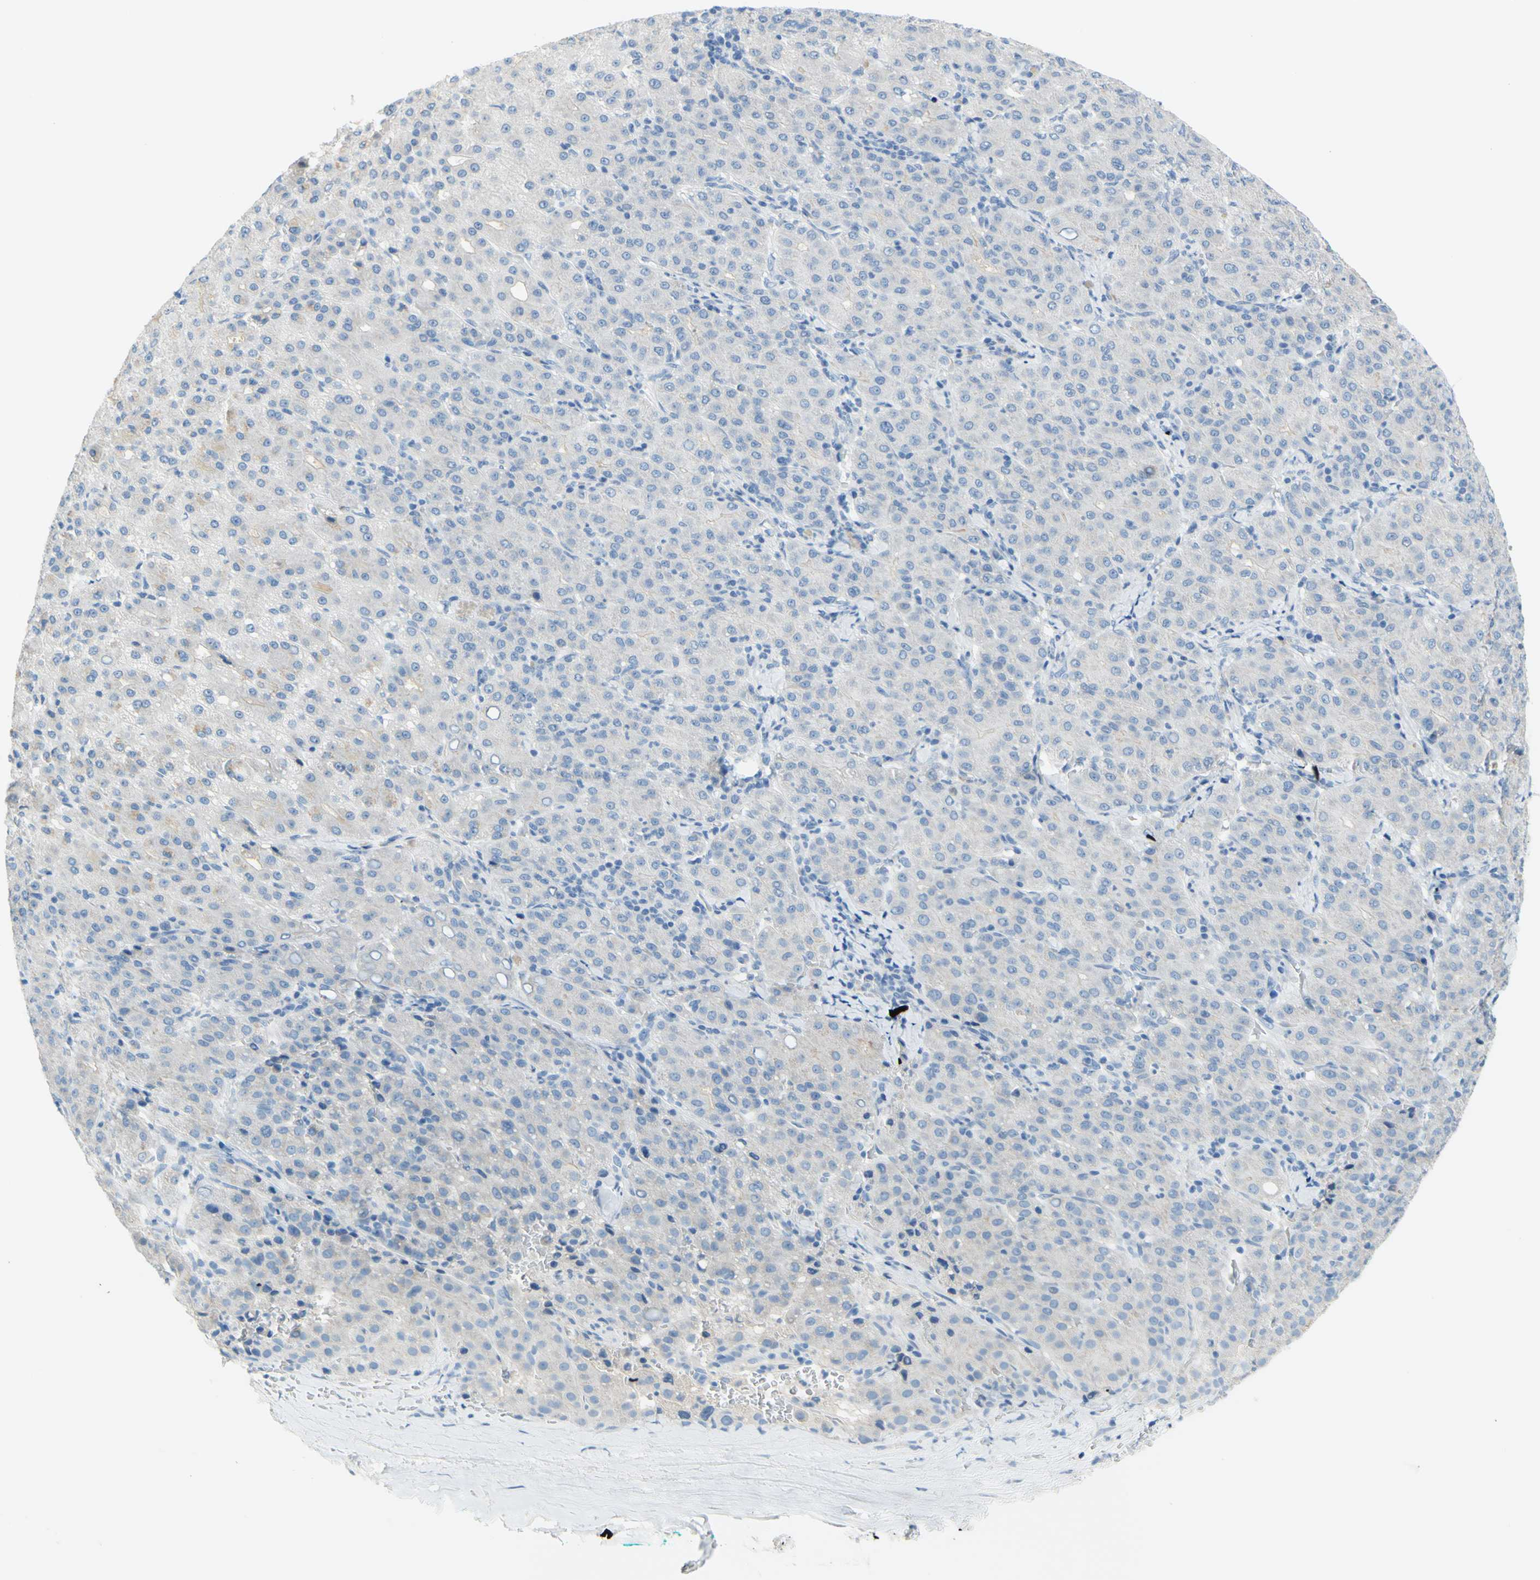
{"staining": {"intensity": "weak", "quantity": "<25%", "location": "cytoplasmic/membranous"}, "tissue": "liver cancer", "cell_type": "Tumor cells", "image_type": "cancer", "snomed": [{"axis": "morphology", "description": "Carcinoma, Hepatocellular, NOS"}, {"axis": "topography", "description": "Liver"}], "caption": "There is no significant expression in tumor cells of liver cancer.", "gene": "SLC1A2", "patient": {"sex": "male", "age": 65}}